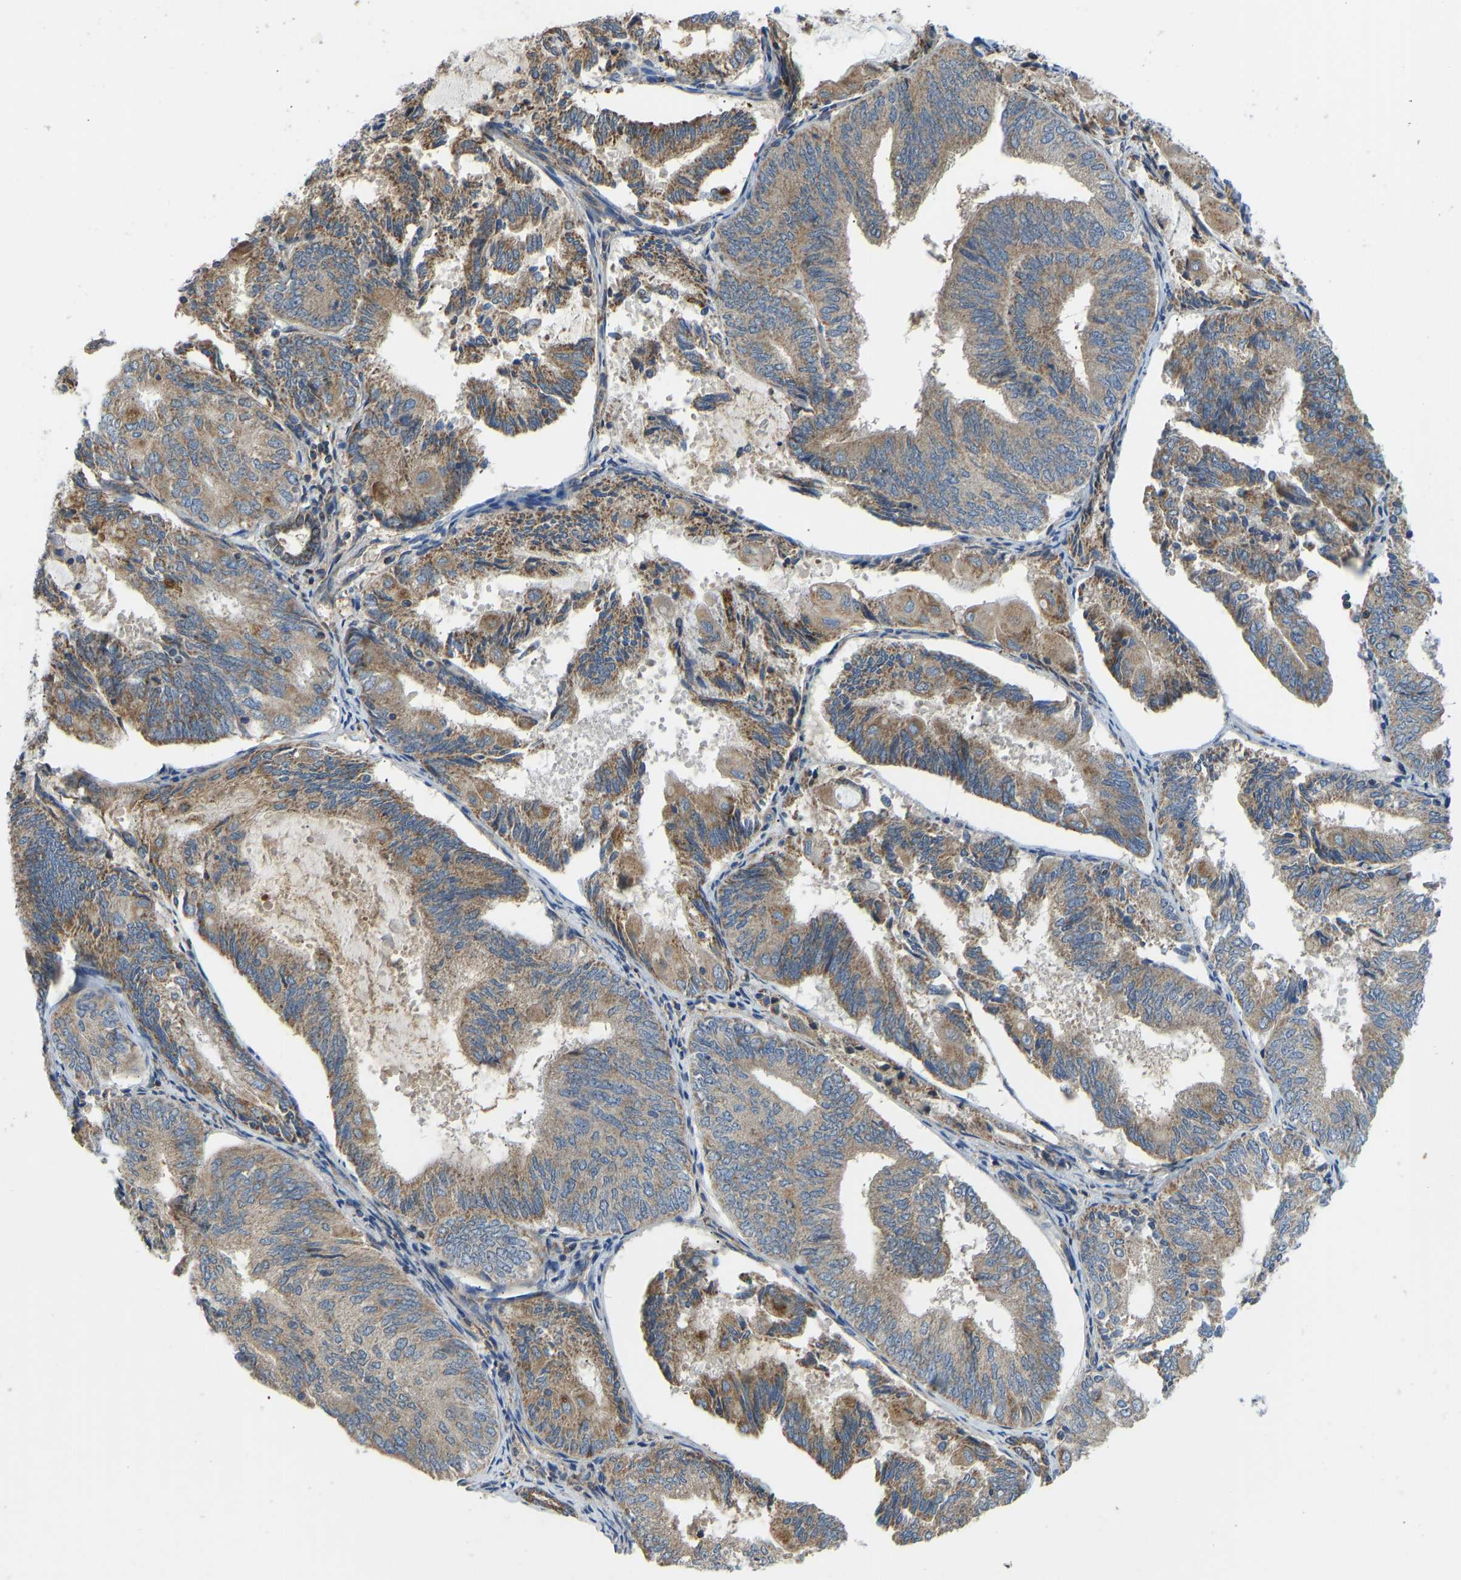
{"staining": {"intensity": "moderate", "quantity": ">75%", "location": "cytoplasmic/membranous"}, "tissue": "endometrial cancer", "cell_type": "Tumor cells", "image_type": "cancer", "snomed": [{"axis": "morphology", "description": "Adenocarcinoma, NOS"}, {"axis": "topography", "description": "Endometrium"}], "caption": "The immunohistochemical stain highlights moderate cytoplasmic/membranous staining in tumor cells of endometrial cancer tissue.", "gene": "RBP1", "patient": {"sex": "female", "age": 81}}